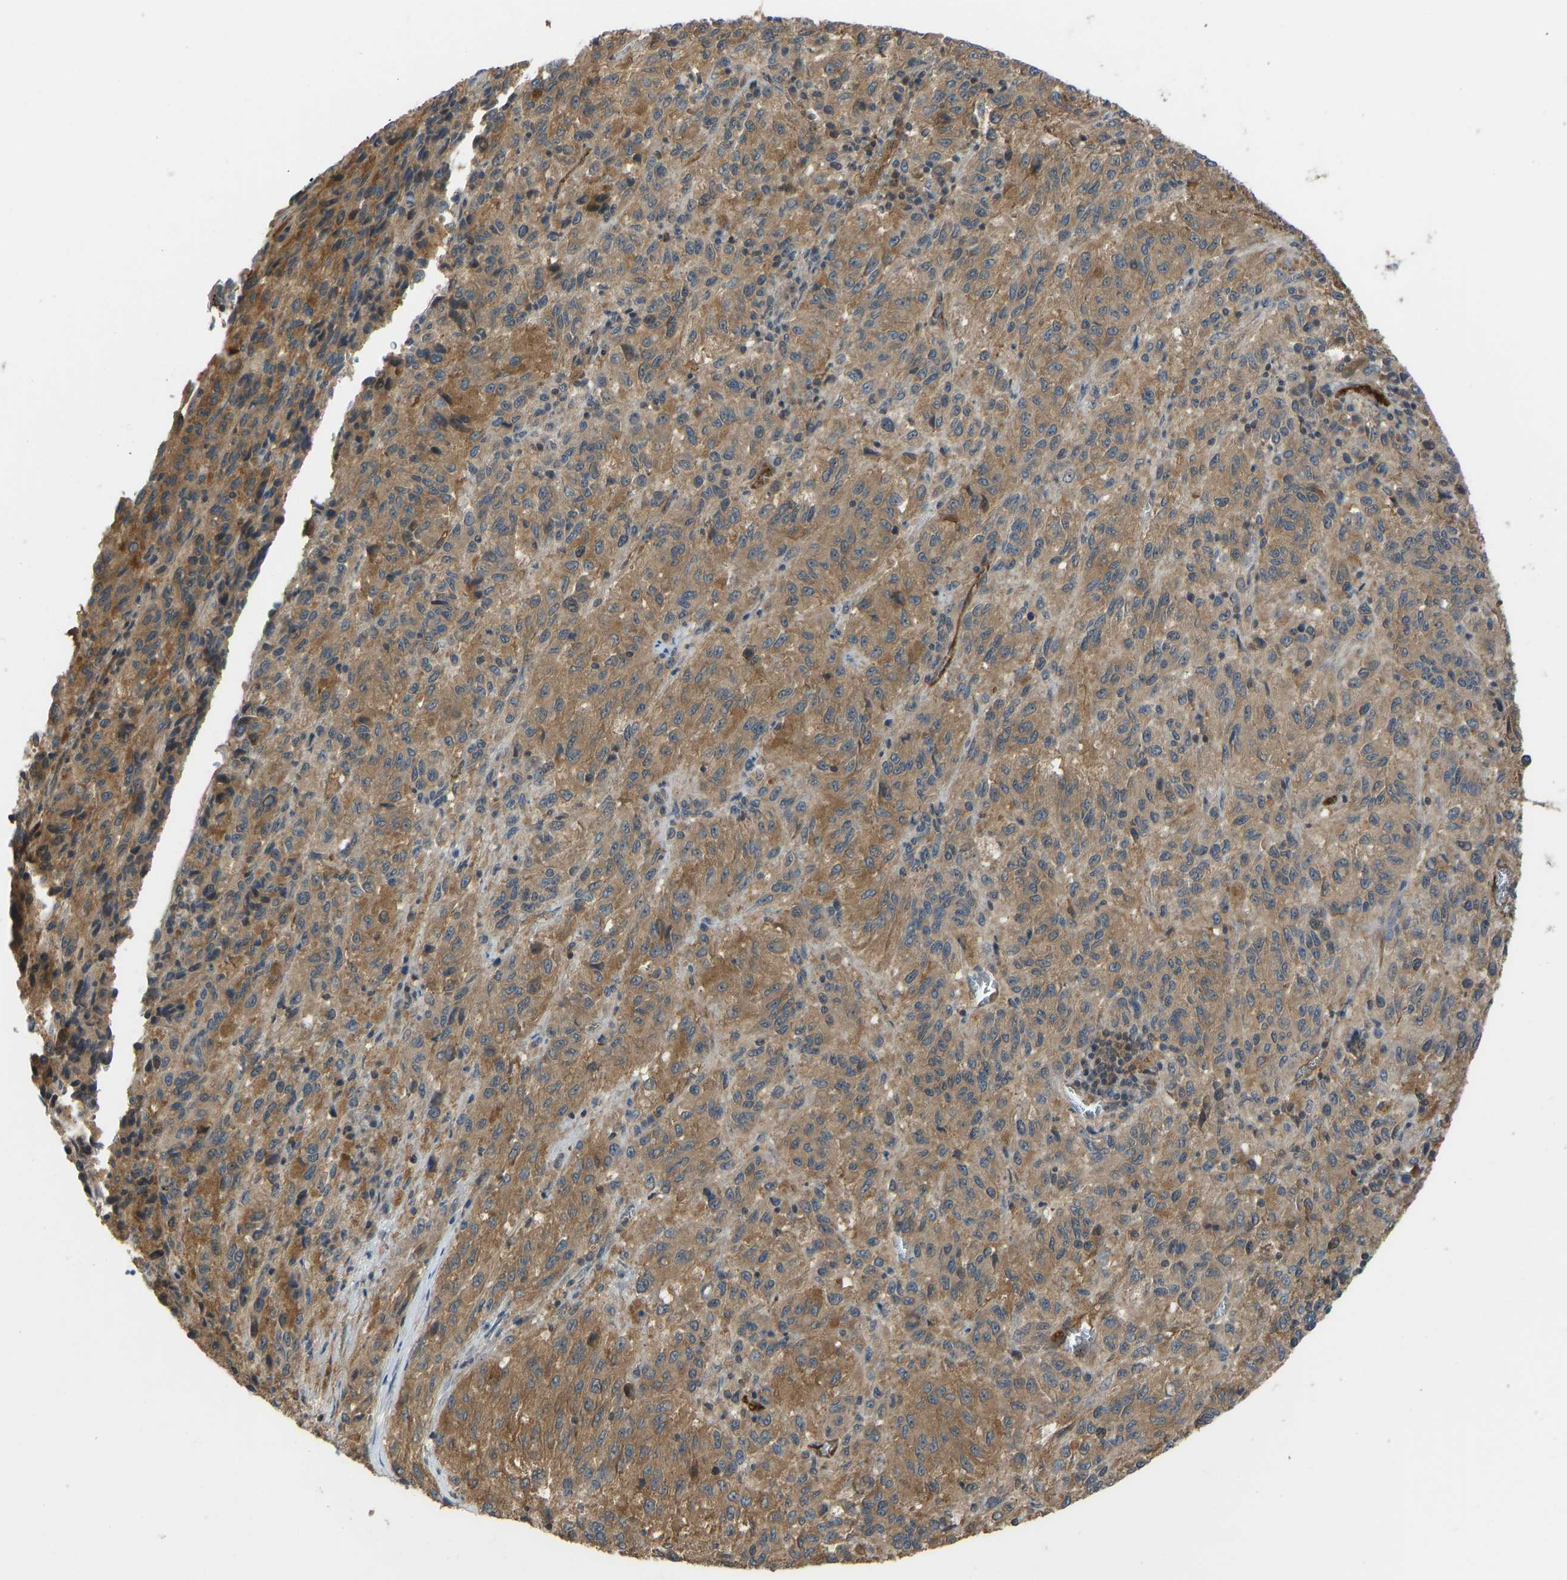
{"staining": {"intensity": "moderate", "quantity": ">75%", "location": "cytoplasmic/membranous"}, "tissue": "melanoma", "cell_type": "Tumor cells", "image_type": "cancer", "snomed": [{"axis": "morphology", "description": "Malignant melanoma, Metastatic site"}, {"axis": "topography", "description": "Lung"}], "caption": "Malignant melanoma (metastatic site) stained for a protein shows moderate cytoplasmic/membranous positivity in tumor cells.", "gene": "CCT8", "patient": {"sex": "male", "age": 64}}